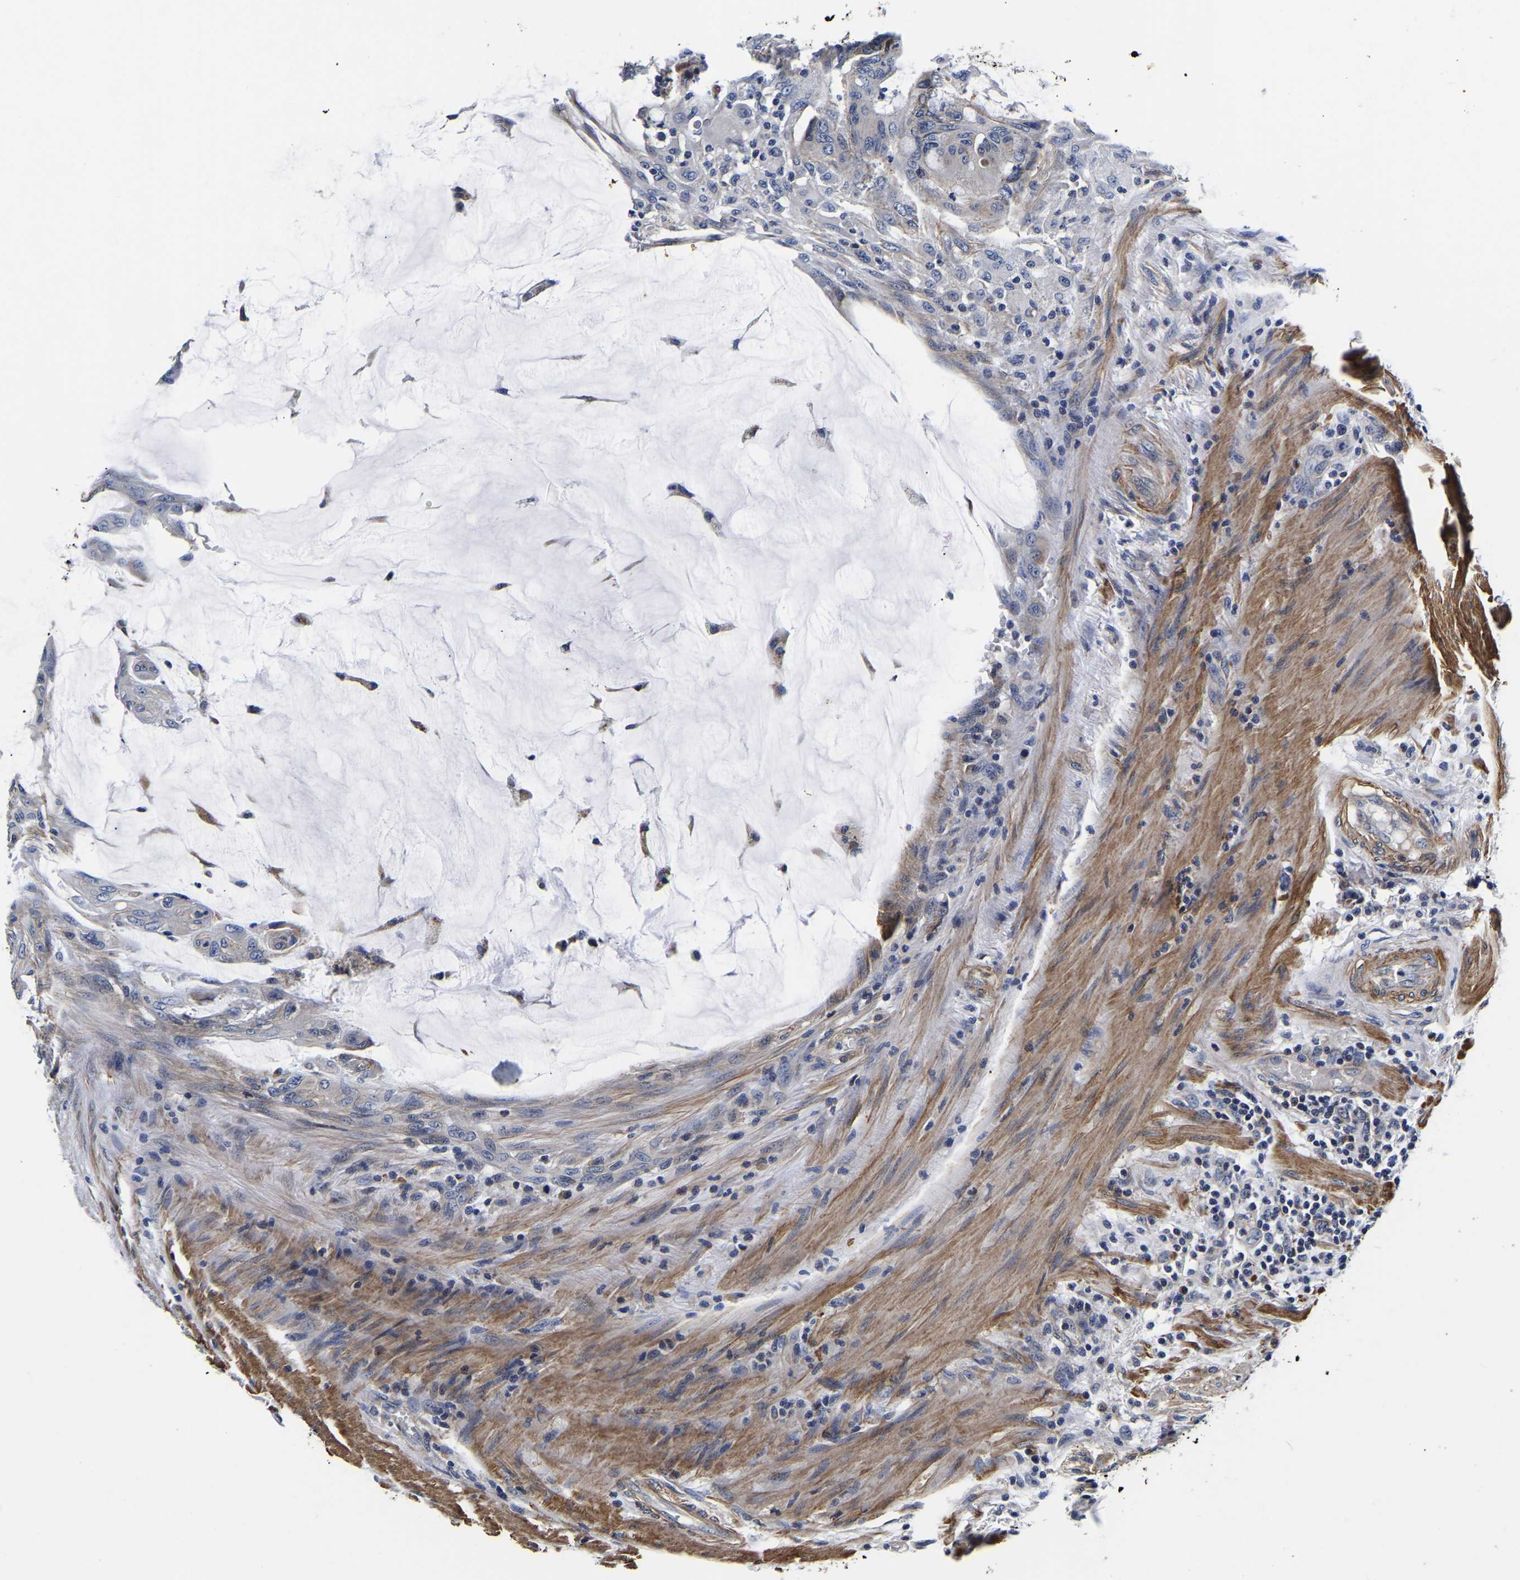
{"staining": {"intensity": "weak", "quantity": "<25%", "location": "cytoplasmic/membranous"}, "tissue": "colorectal cancer", "cell_type": "Tumor cells", "image_type": "cancer", "snomed": [{"axis": "morphology", "description": "Normal tissue, NOS"}, {"axis": "morphology", "description": "Adenocarcinoma, NOS"}, {"axis": "topography", "description": "Rectum"}, {"axis": "topography", "description": "Peripheral nerve tissue"}], "caption": "Tumor cells are negative for brown protein staining in adenocarcinoma (colorectal). (Immunohistochemistry (ihc), brightfield microscopy, high magnification).", "gene": "KCTD17", "patient": {"sex": "male", "age": 92}}